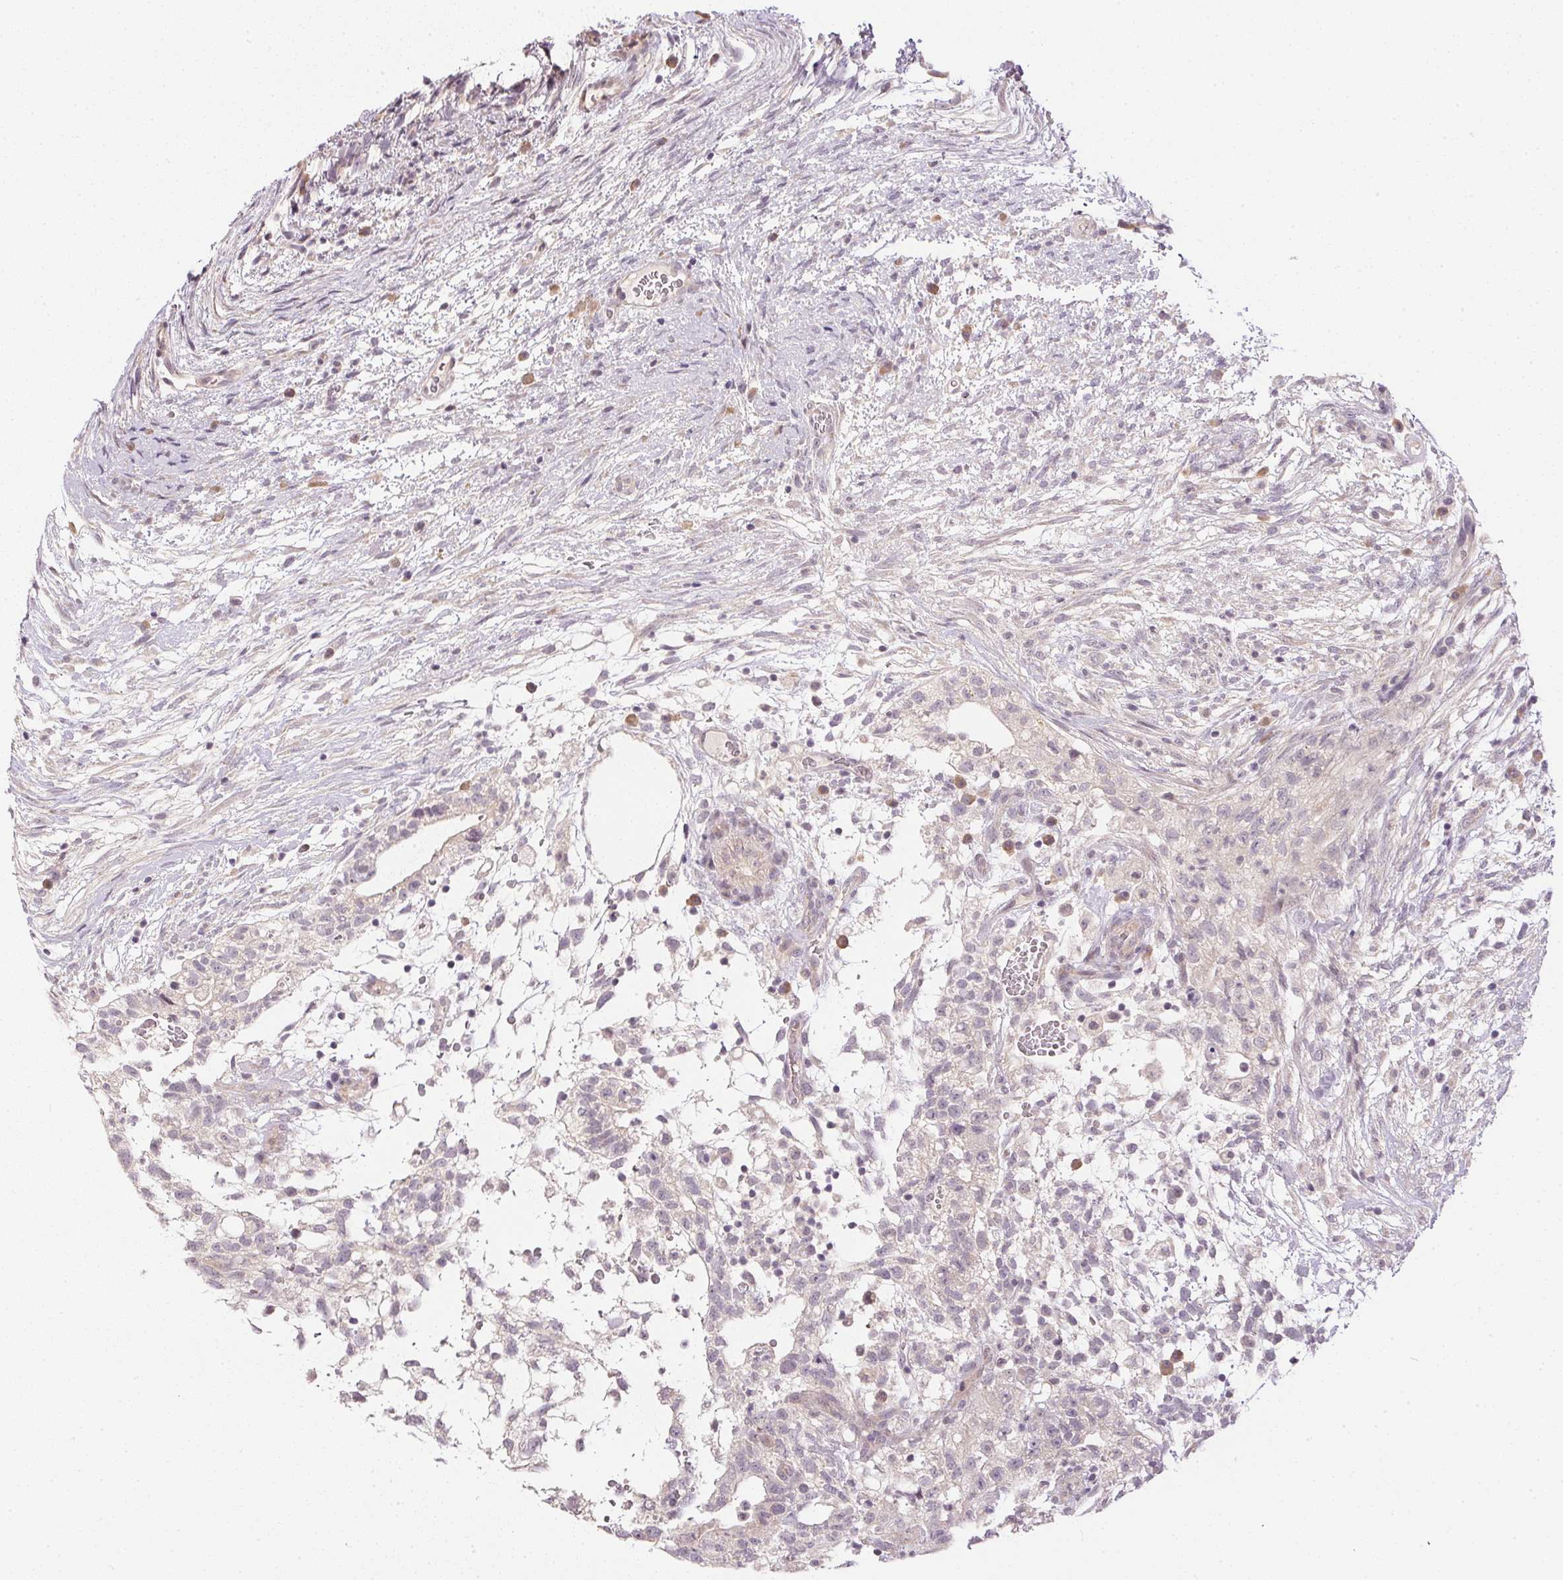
{"staining": {"intensity": "negative", "quantity": "none", "location": "none"}, "tissue": "testis cancer", "cell_type": "Tumor cells", "image_type": "cancer", "snomed": [{"axis": "morphology", "description": "Carcinoma, Embryonal, NOS"}, {"axis": "topography", "description": "Testis"}], "caption": "This is an immunohistochemistry (IHC) image of testis cancer (embryonal carcinoma). There is no staining in tumor cells.", "gene": "TTC23L", "patient": {"sex": "male", "age": 32}}